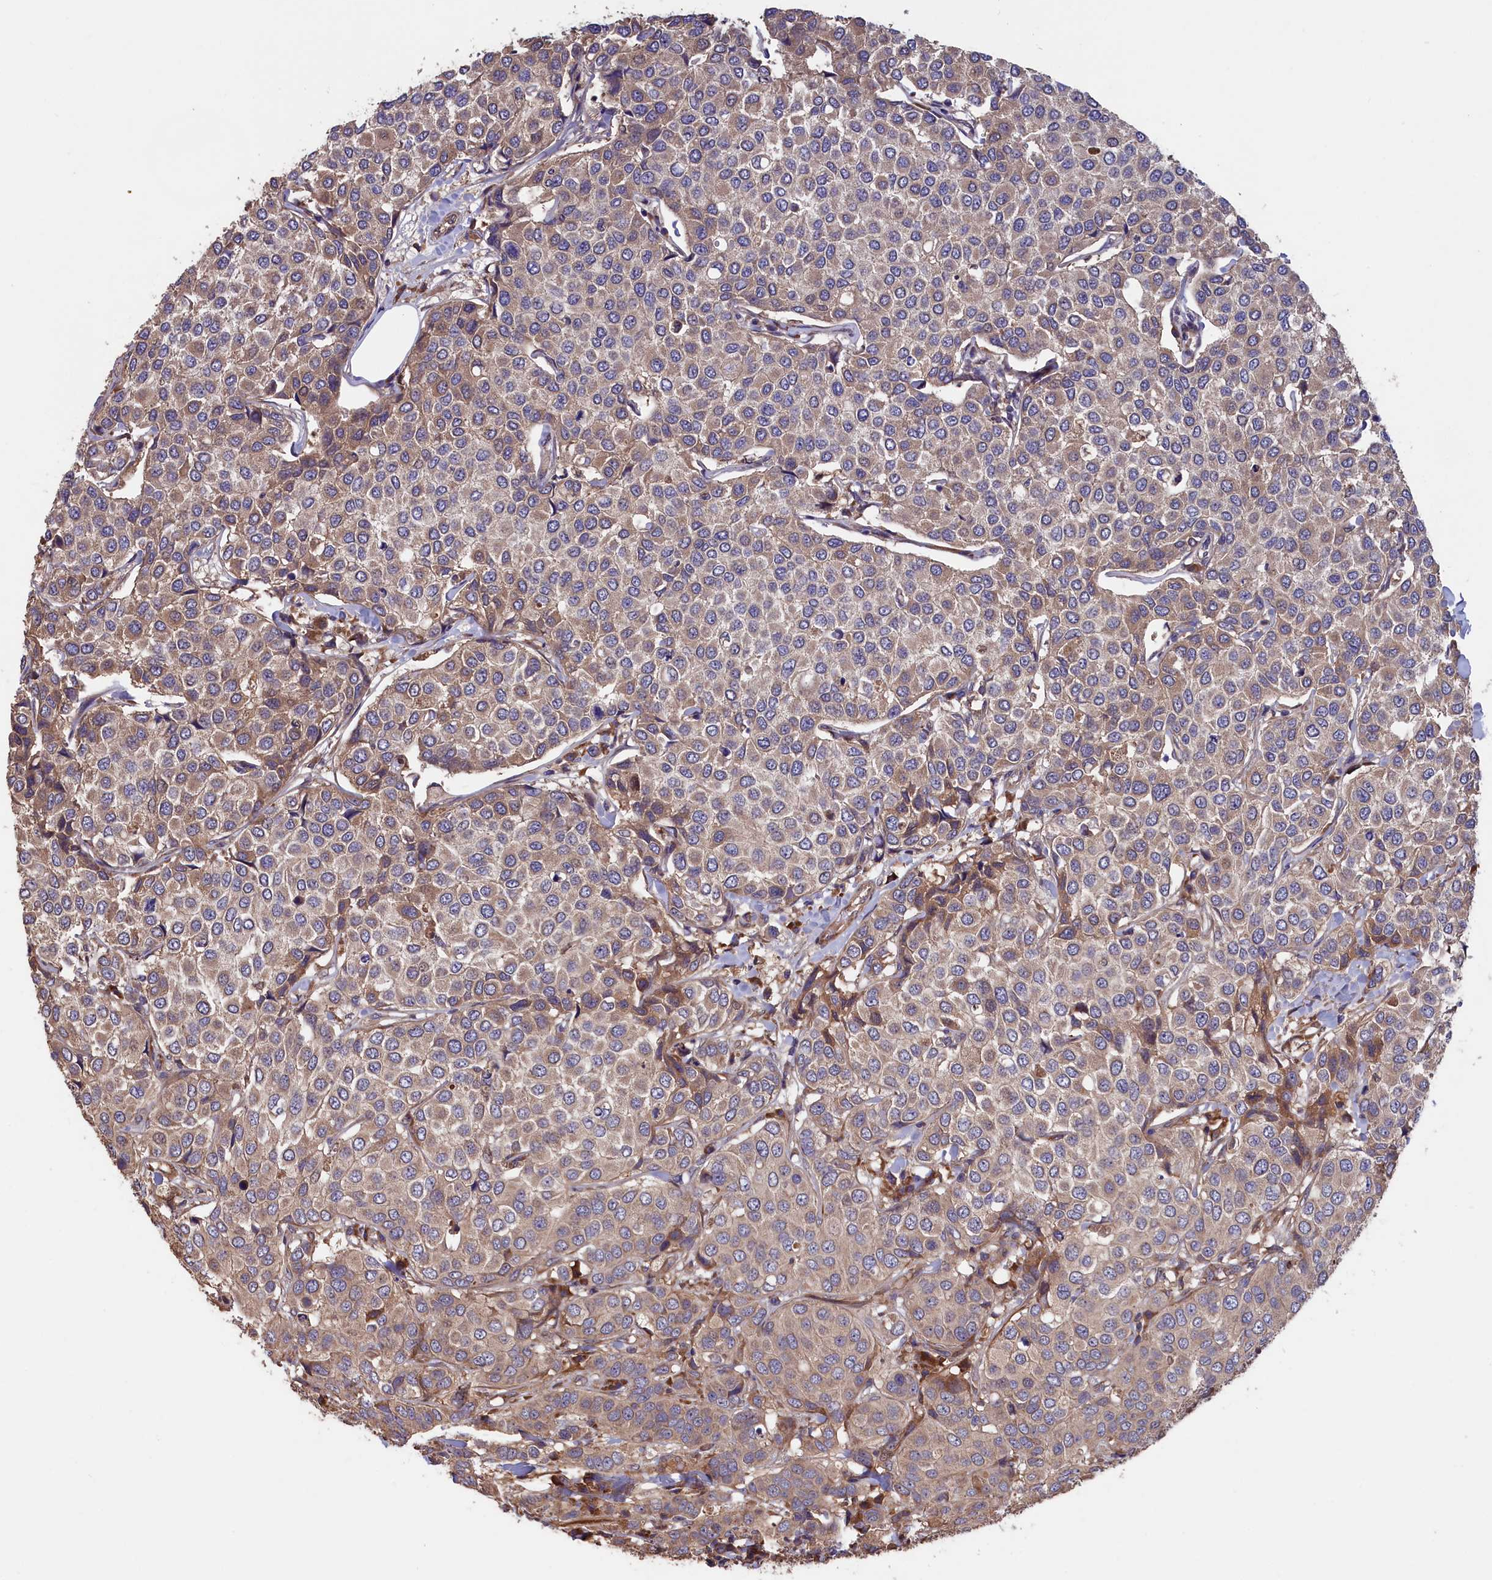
{"staining": {"intensity": "weak", "quantity": ">75%", "location": "cytoplasmic/membranous"}, "tissue": "breast cancer", "cell_type": "Tumor cells", "image_type": "cancer", "snomed": [{"axis": "morphology", "description": "Duct carcinoma"}, {"axis": "topography", "description": "Breast"}], "caption": "A brown stain shows weak cytoplasmic/membranous staining of a protein in human breast cancer tumor cells.", "gene": "GREB1L", "patient": {"sex": "female", "age": 55}}